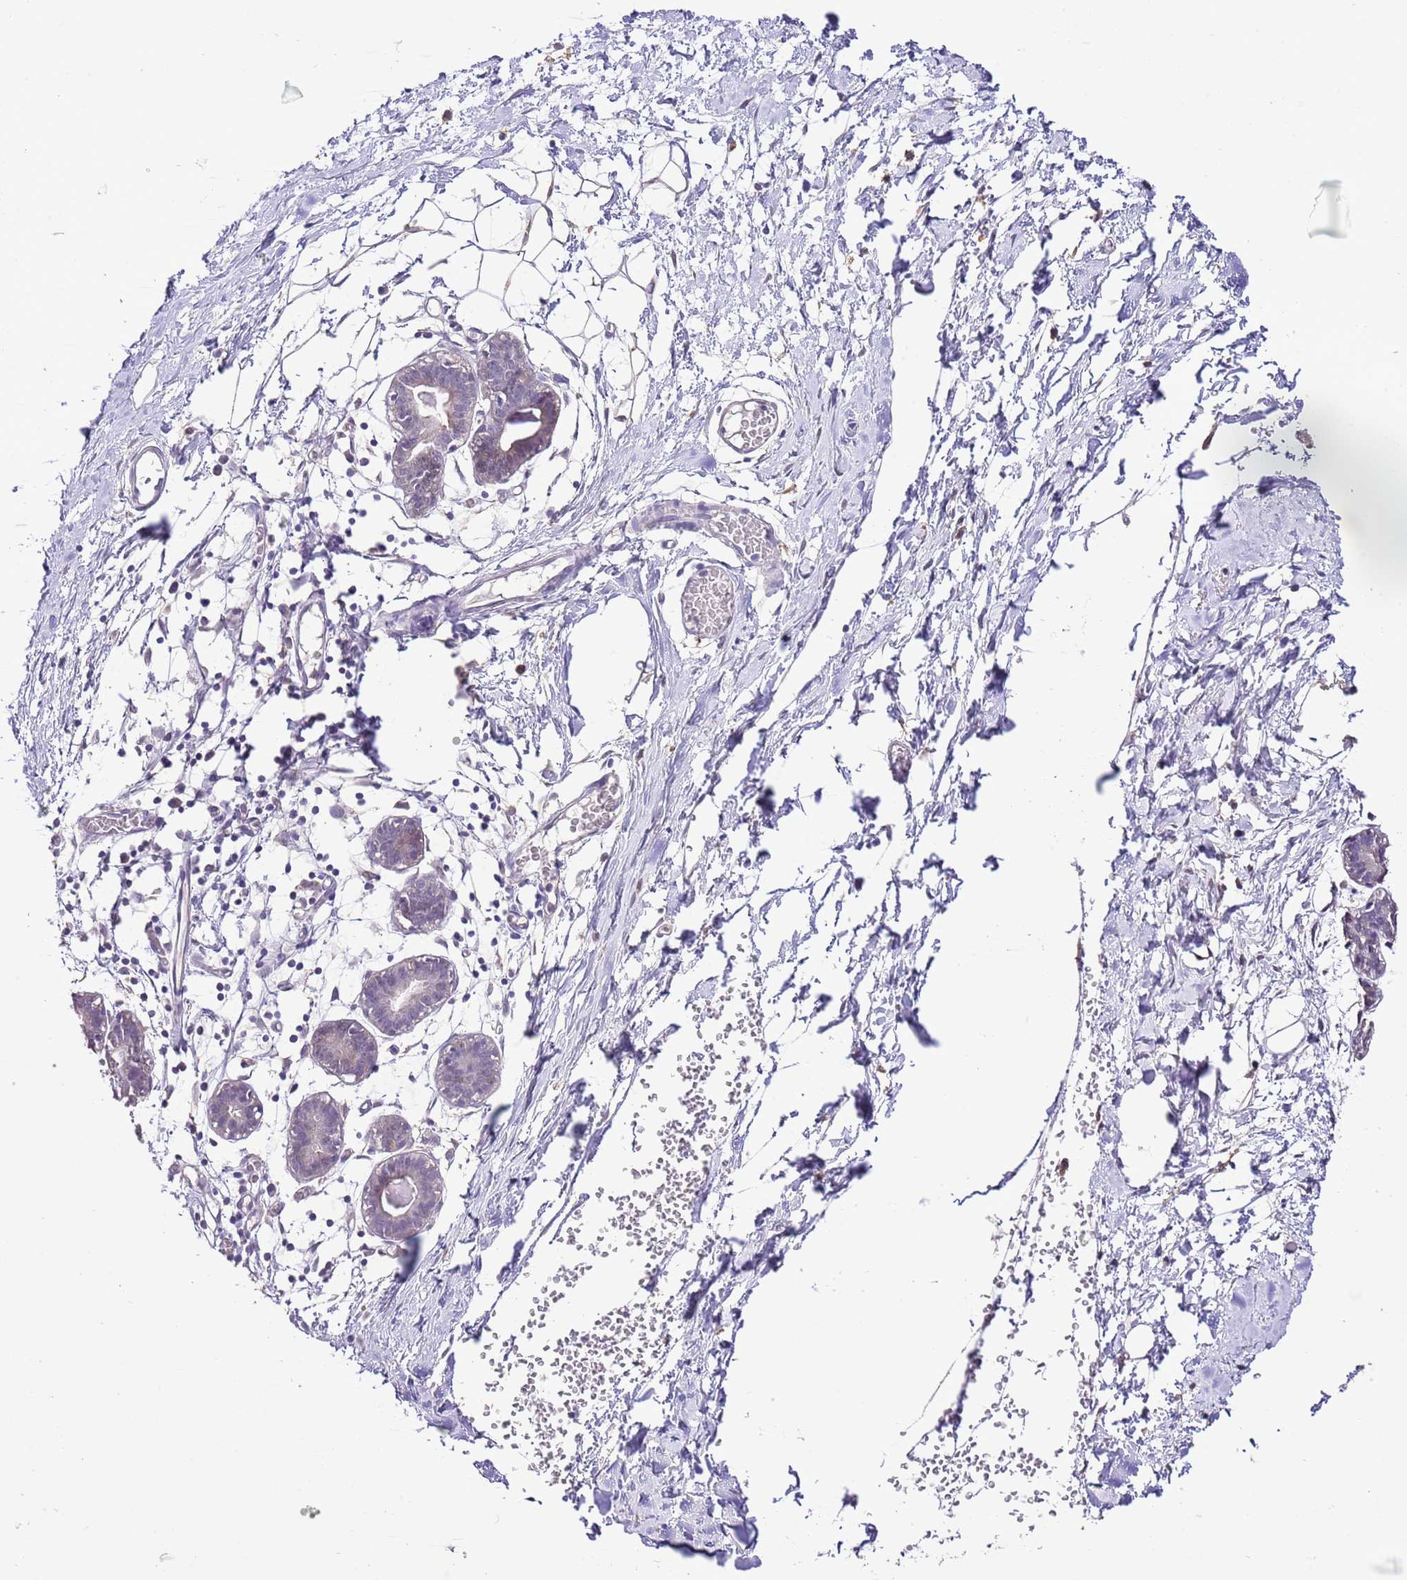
{"staining": {"intensity": "negative", "quantity": "none", "location": "none"}, "tissue": "breast", "cell_type": "Adipocytes", "image_type": "normal", "snomed": [{"axis": "morphology", "description": "Normal tissue, NOS"}, {"axis": "topography", "description": "Breast"}], "caption": "Human breast stained for a protein using IHC exhibits no expression in adipocytes.", "gene": "IZUMO4", "patient": {"sex": "female", "age": 27}}